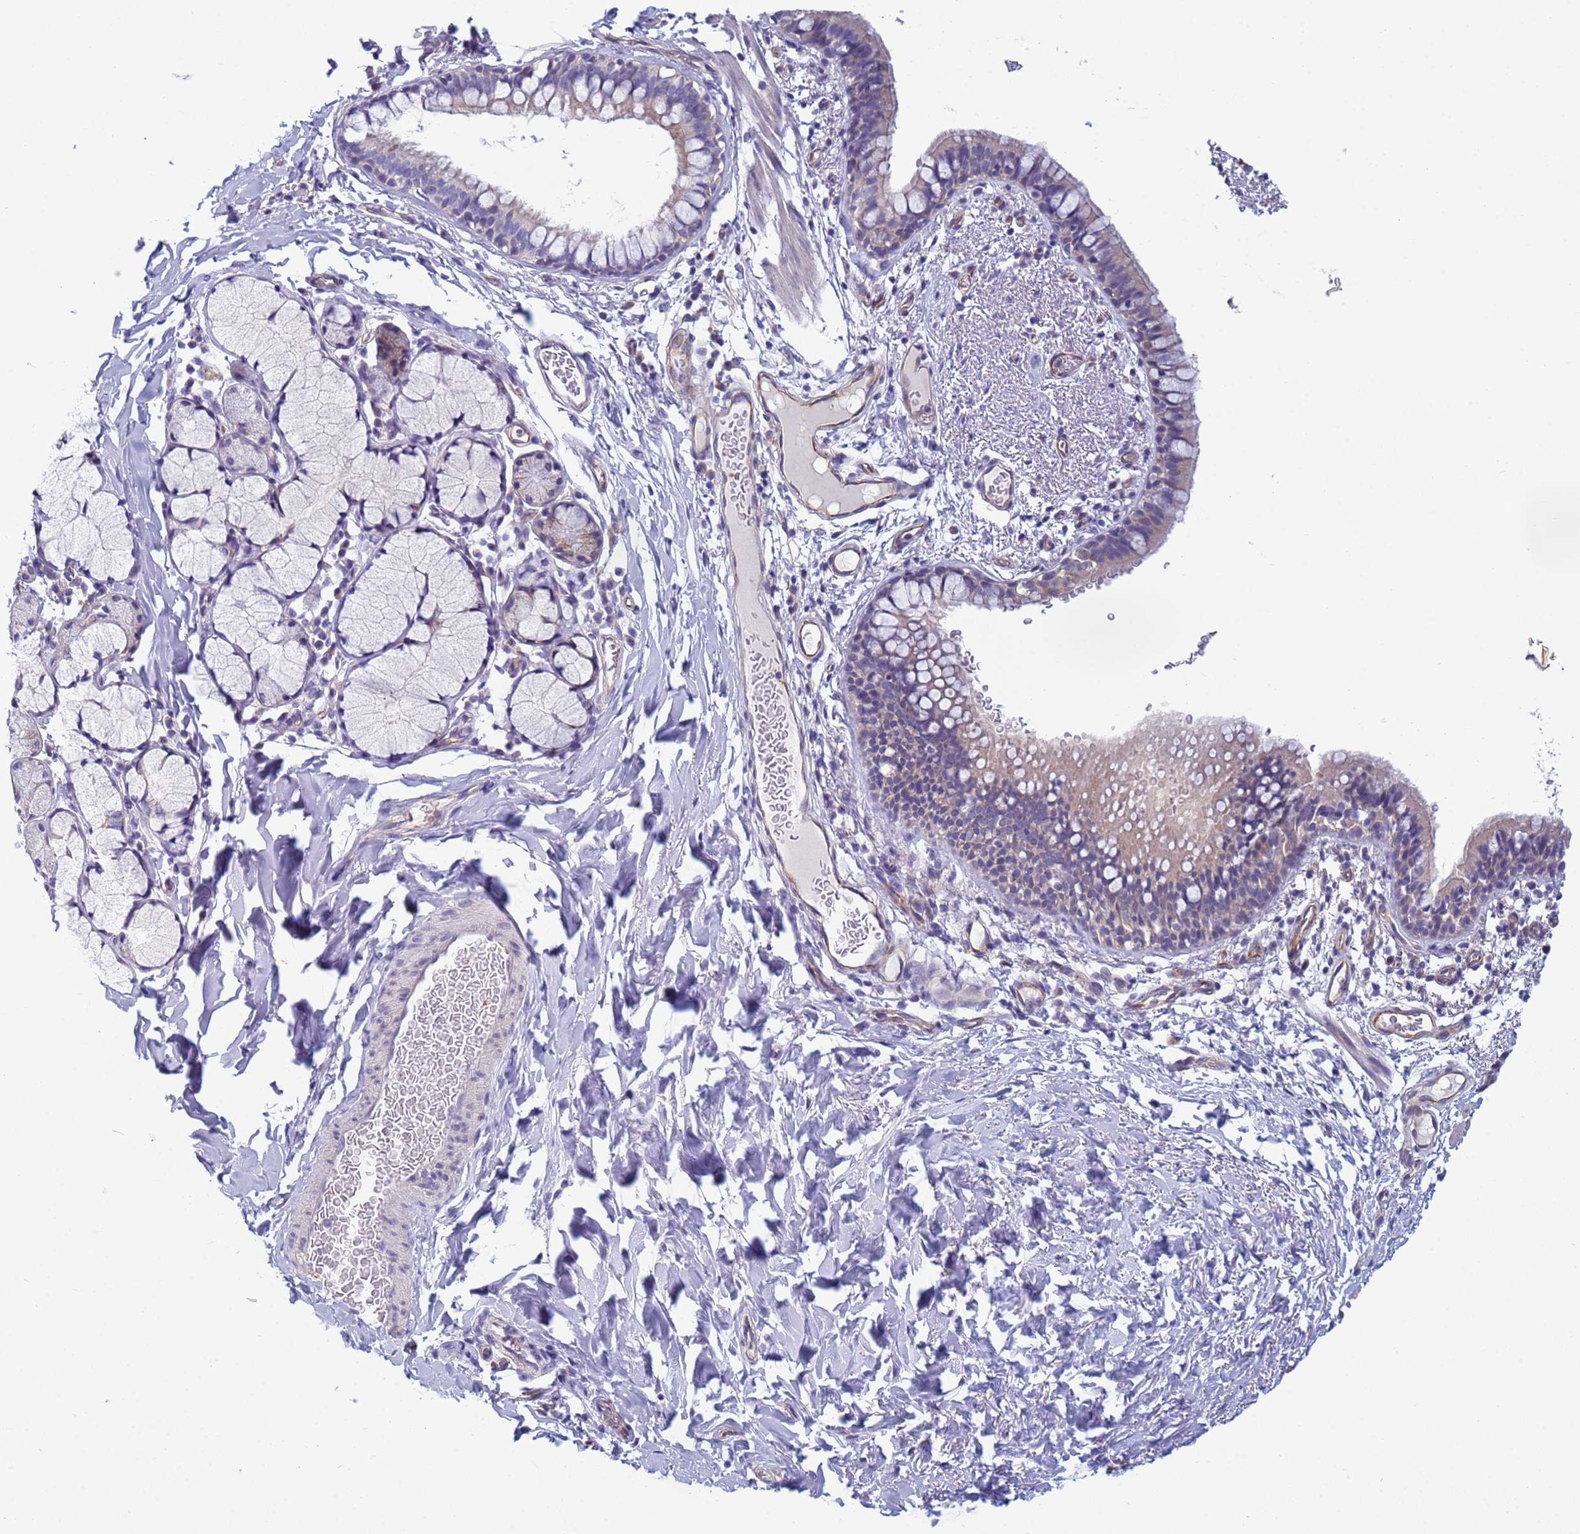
{"staining": {"intensity": "weak", "quantity": "25%-75%", "location": "cytoplasmic/membranous"}, "tissue": "bronchus", "cell_type": "Respiratory epithelial cells", "image_type": "normal", "snomed": [{"axis": "morphology", "description": "Normal tissue, NOS"}, {"axis": "topography", "description": "Cartilage tissue"}, {"axis": "topography", "description": "Bronchus"}], "caption": "An image of bronchus stained for a protein displays weak cytoplasmic/membranous brown staining in respiratory epithelial cells. The protein of interest is shown in brown color, while the nuclei are stained blue.", "gene": "TRPC6", "patient": {"sex": "female", "age": 36}}